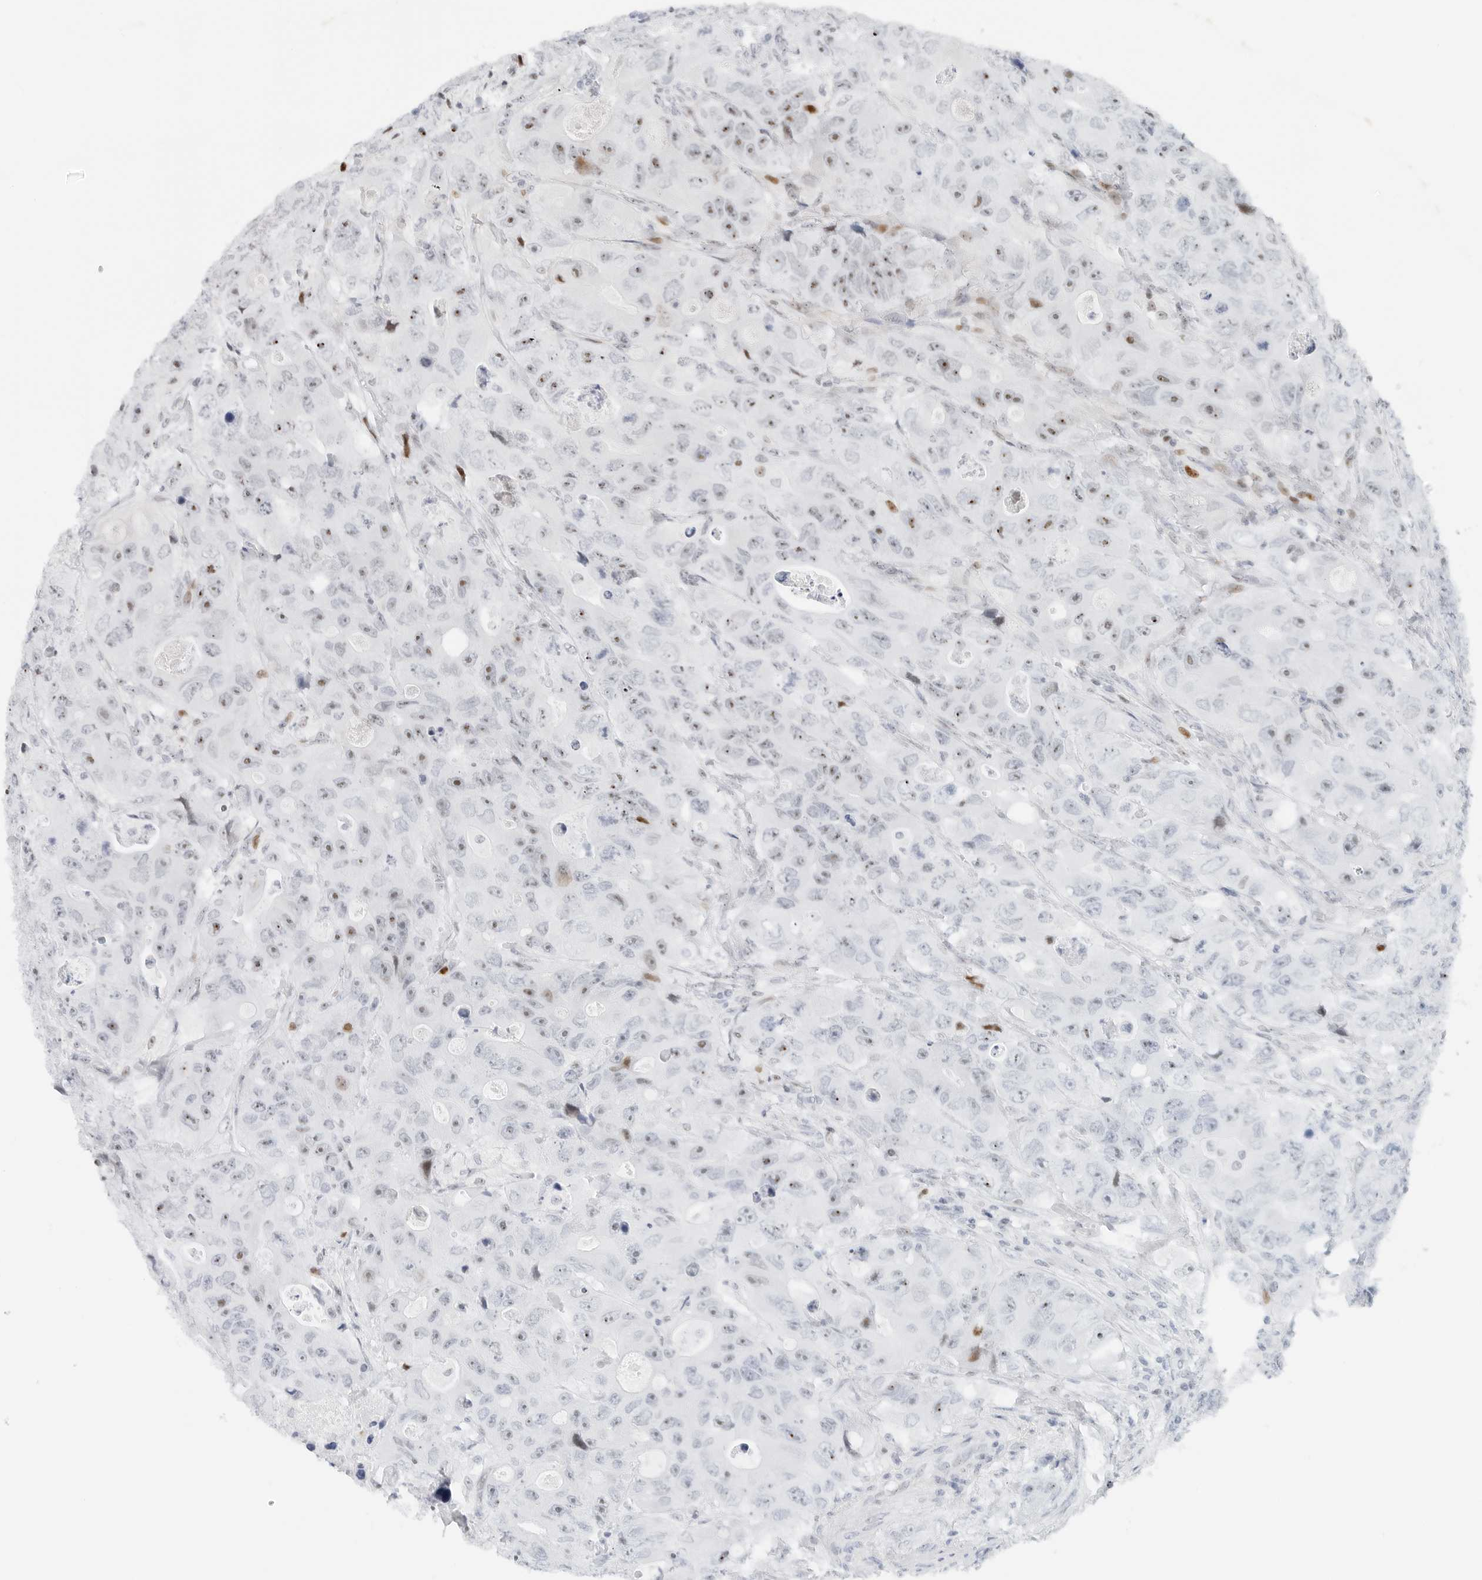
{"staining": {"intensity": "moderate", "quantity": "<25%", "location": "nuclear"}, "tissue": "colorectal cancer", "cell_type": "Tumor cells", "image_type": "cancer", "snomed": [{"axis": "morphology", "description": "Adenocarcinoma, NOS"}, {"axis": "topography", "description": "Colon"}], "caption": "About <25% of tumor cells in colorectal cancer exhibit moderate nuclear protein staining as visualized by brown immunohistochemical staining.", "gene": "NTMT2", "patient": {"sex": "female", "age": 46}}